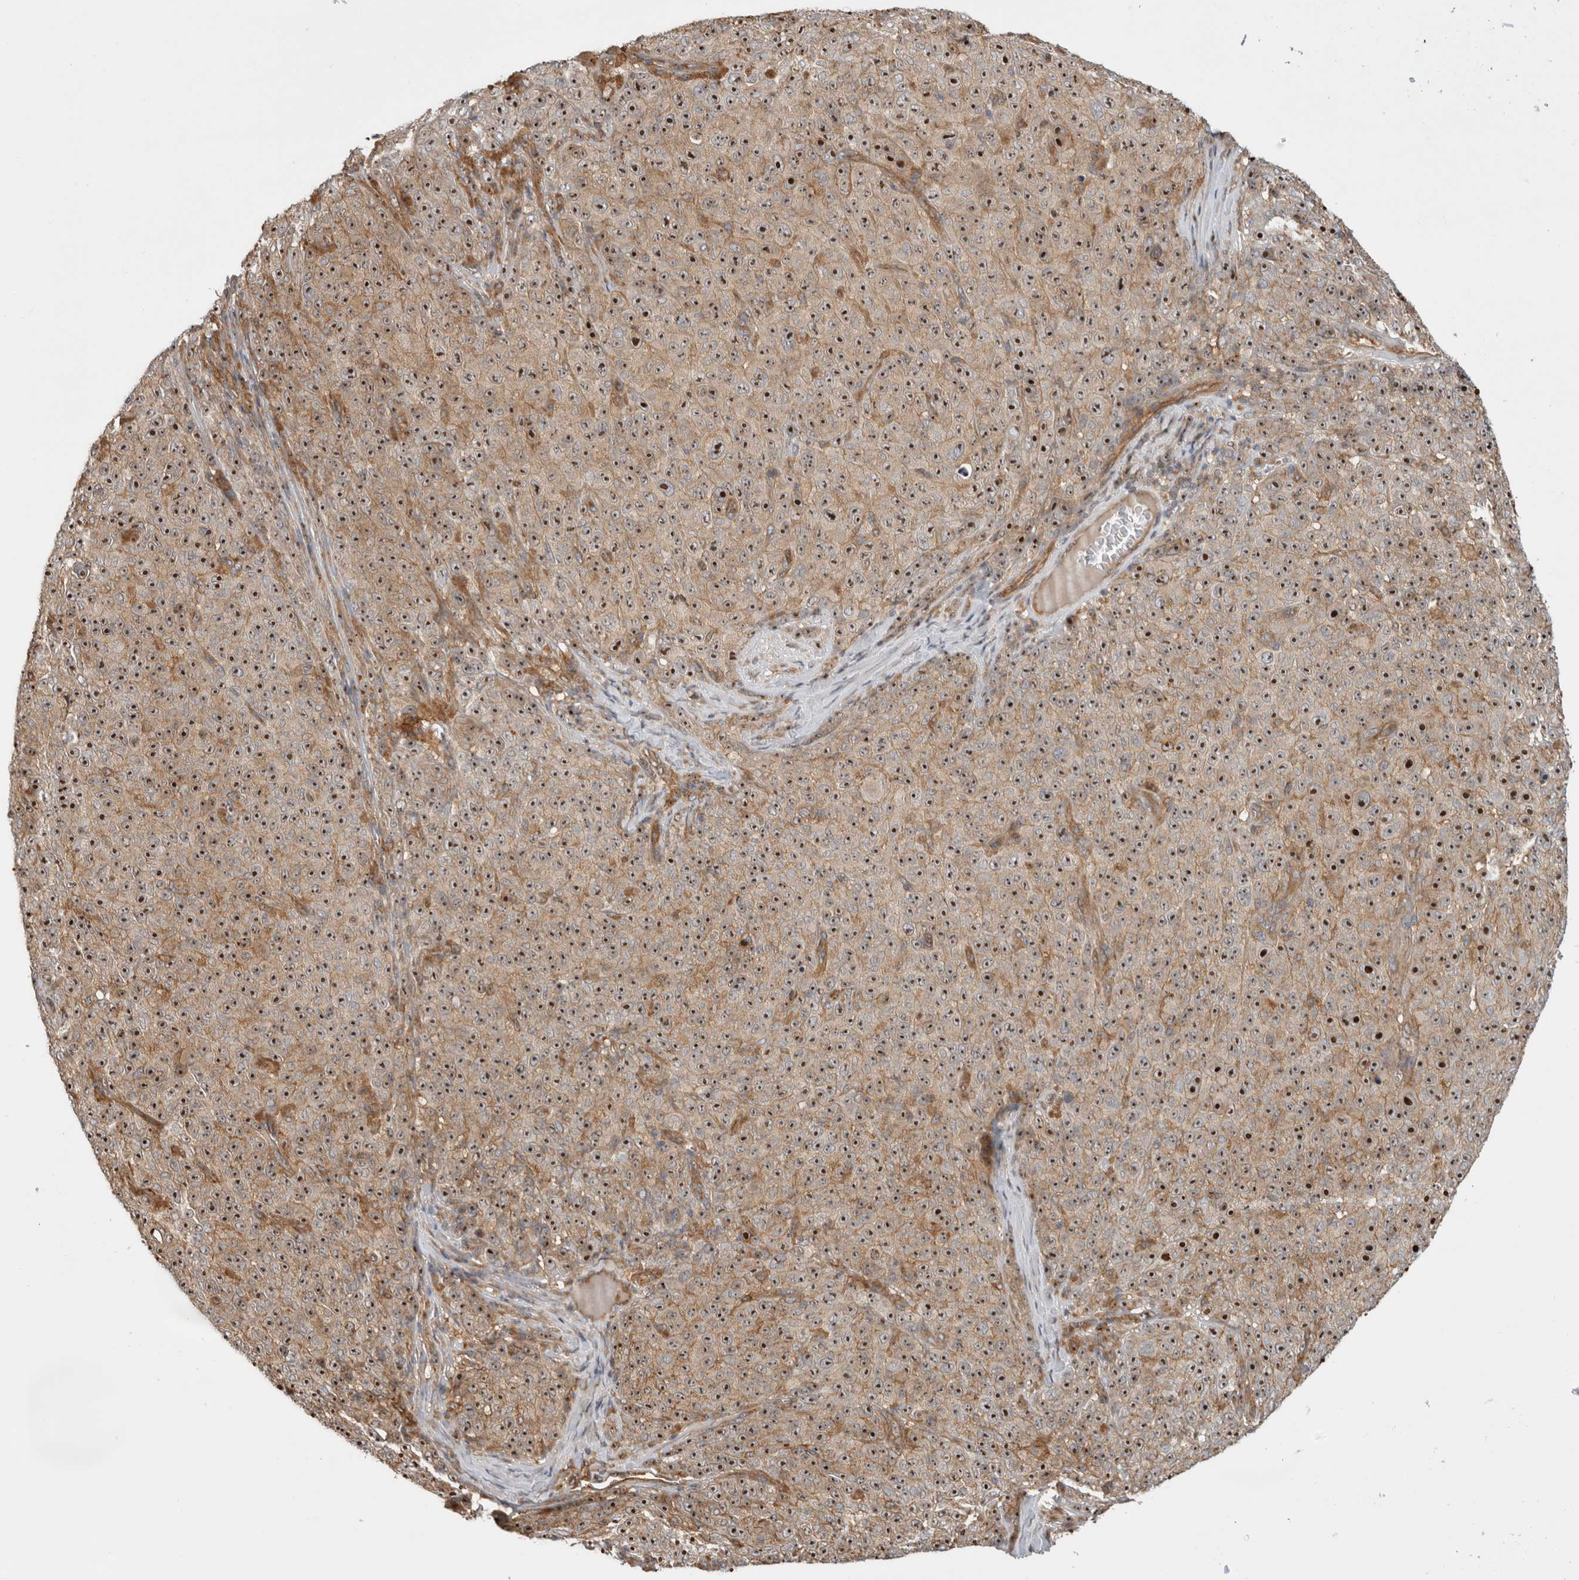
{"staining": {"intensity": "strong", "quantity": ">75%", "location": "nuclear"}, "tissue": "melanoma", "cell_type": "Tumor cells", "image_type": "cancer", "snomed": [{"axis": "morphology", "description": "Malignant melanoma, NOS"}, {"axis": "topography", "description": "Skin"}], "caption": "The micrograph reveals staining of malignant melanoma, revealing strong nuclear protein expression (brown color) within tumor cells.", "gene": "WASF2", "patient": {"sex": "female", "age": 82}}